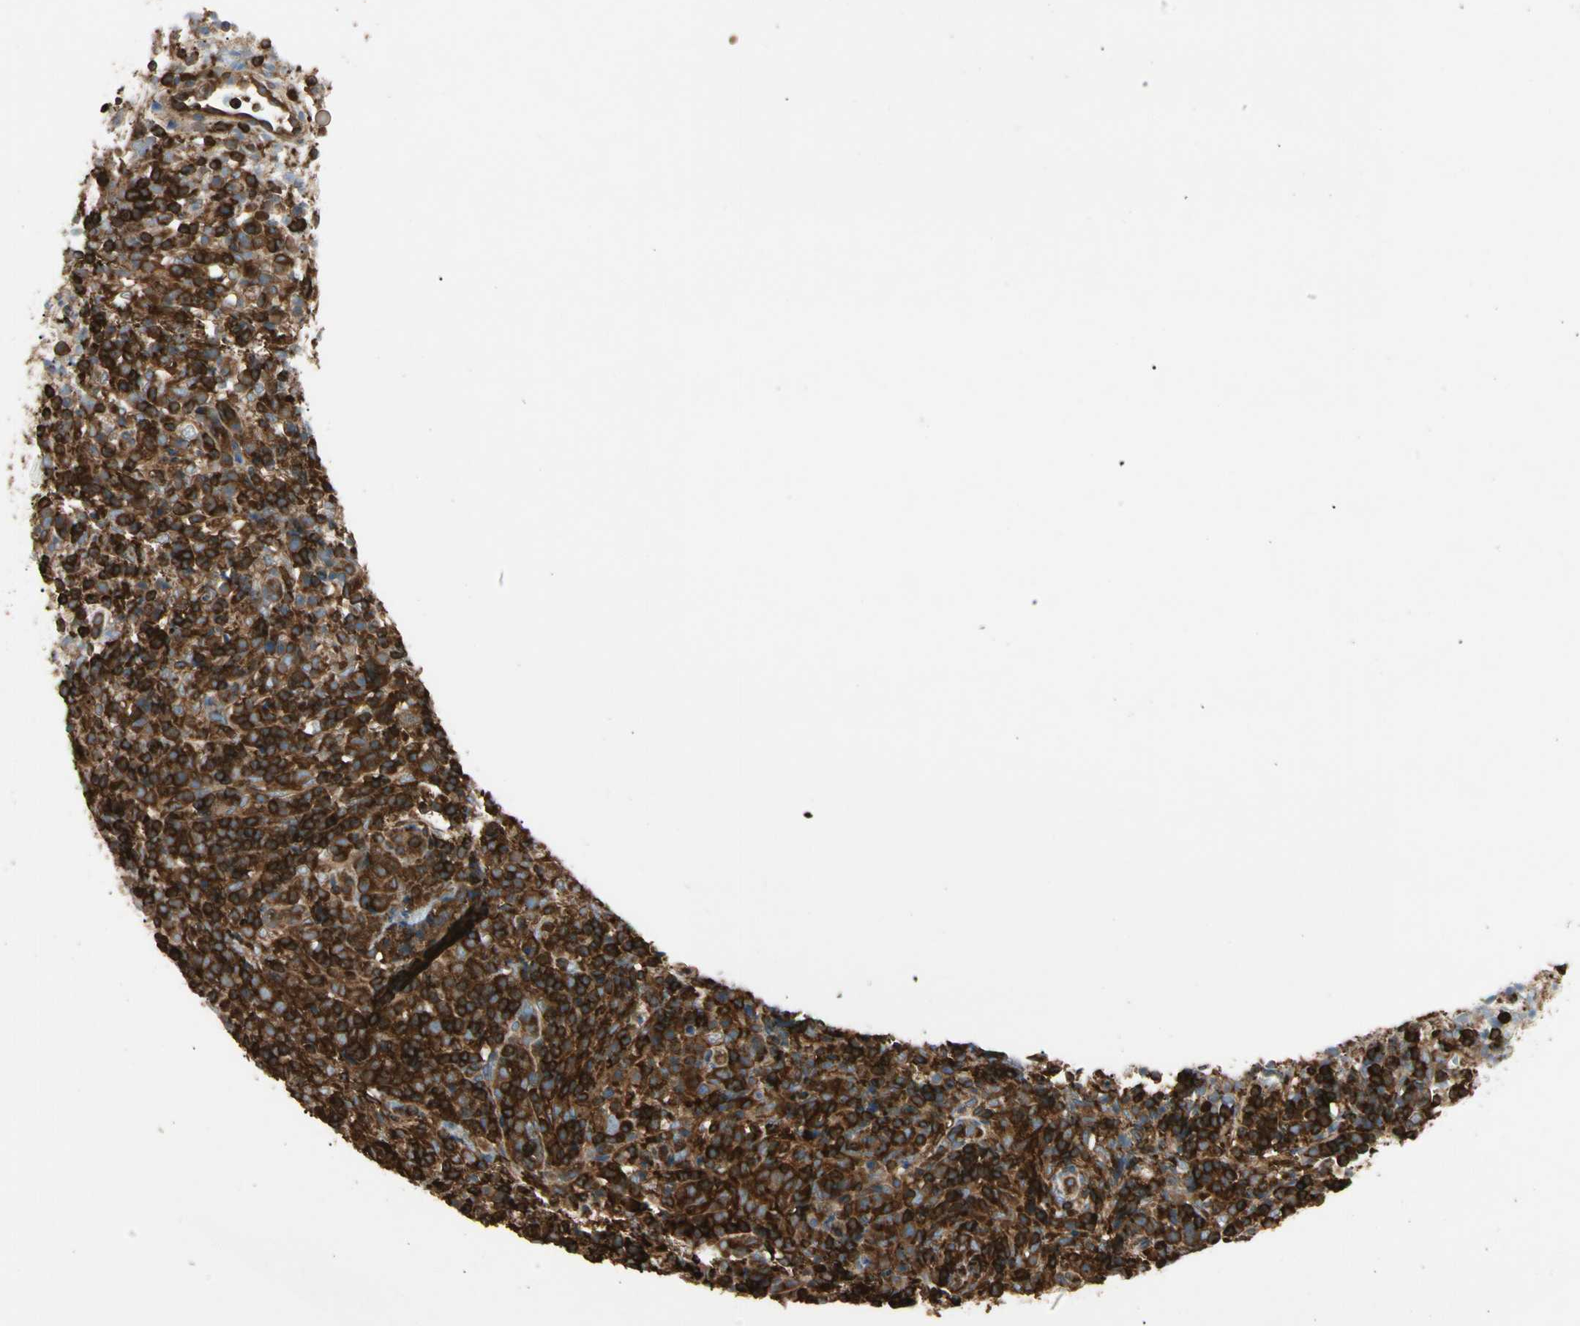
{"staining": {"intensity": "strong", "quantity": ">75%", "location": "cytoplasmic/membranous"}, "tissue": "lymphoma", "cell_type": "Tumor cells", "image_type": "cancer", "snomed": [{"axis": "morphology", "description": "Malignant lymphoma, non-Hodgkin's type, High grade"}, {"axis": "topography", "description": "Lymph node"}], "caption": "Lymphoma stained for a protein (brown) displays strong cytoplasmic/membranous positive expression in approximately >75% of tumor cells.", "gene": "ARPC2", "patient": {"sex": "female", "age": 76}}